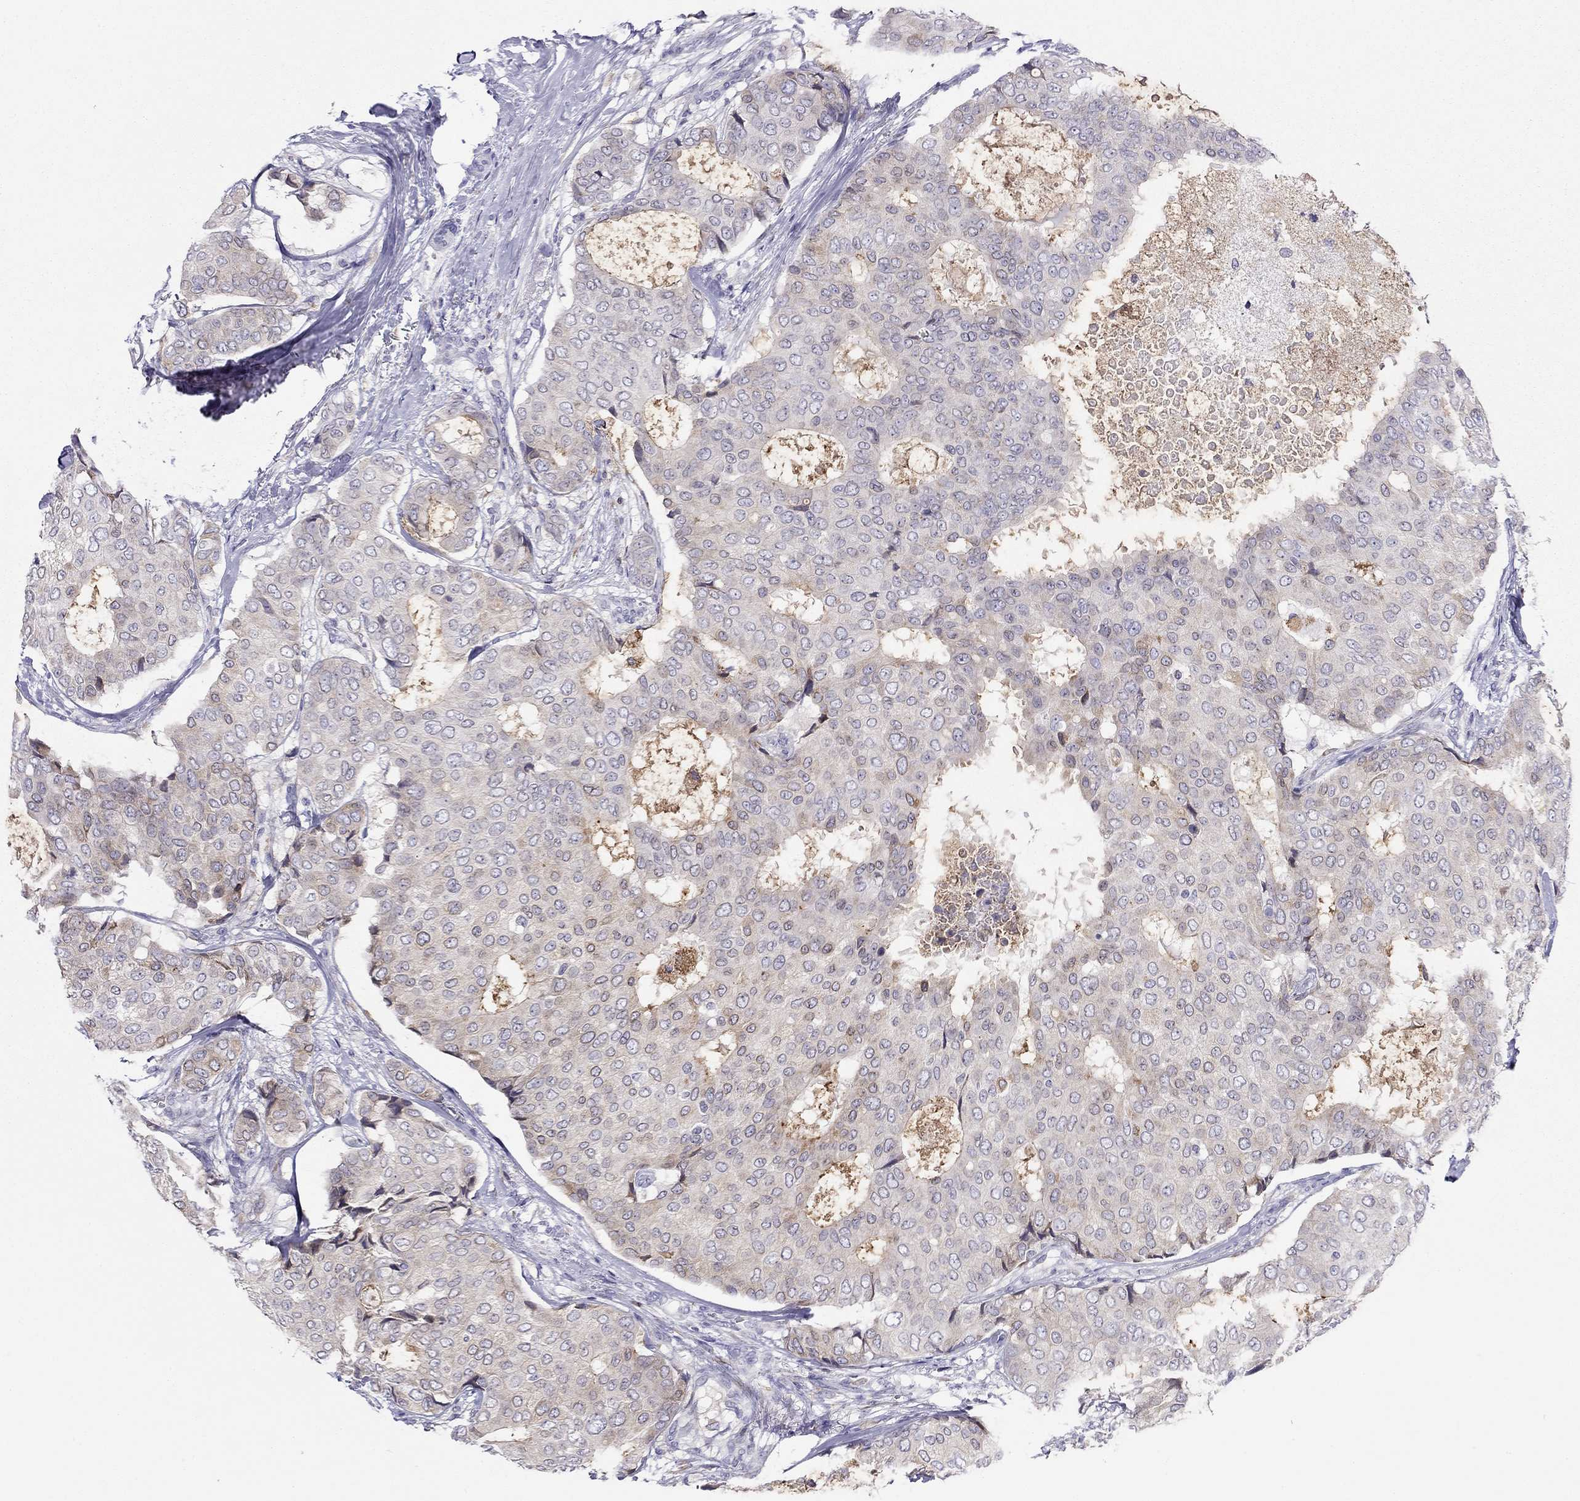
{"staining": {"intensity": "weak", "quantity": ">75%", "location": "cytoplasmic/membranous"}, "tissue": "breast cancer", "cell_type": "Tumor cells", "image_type": "cancer", "snomed": [{"axis": "morphology", "description": "Duct carcinoma"}, {"axis": "topography", "description": "Breast"}], "caption": "Breast intraductal carcinoma stained with a brown dye shows weak cytoplasmic/membranous positive staining in about >75% of tumor cells.", "gene": "SLC46A2", "patient": {"sex": "female", "age": 75}}